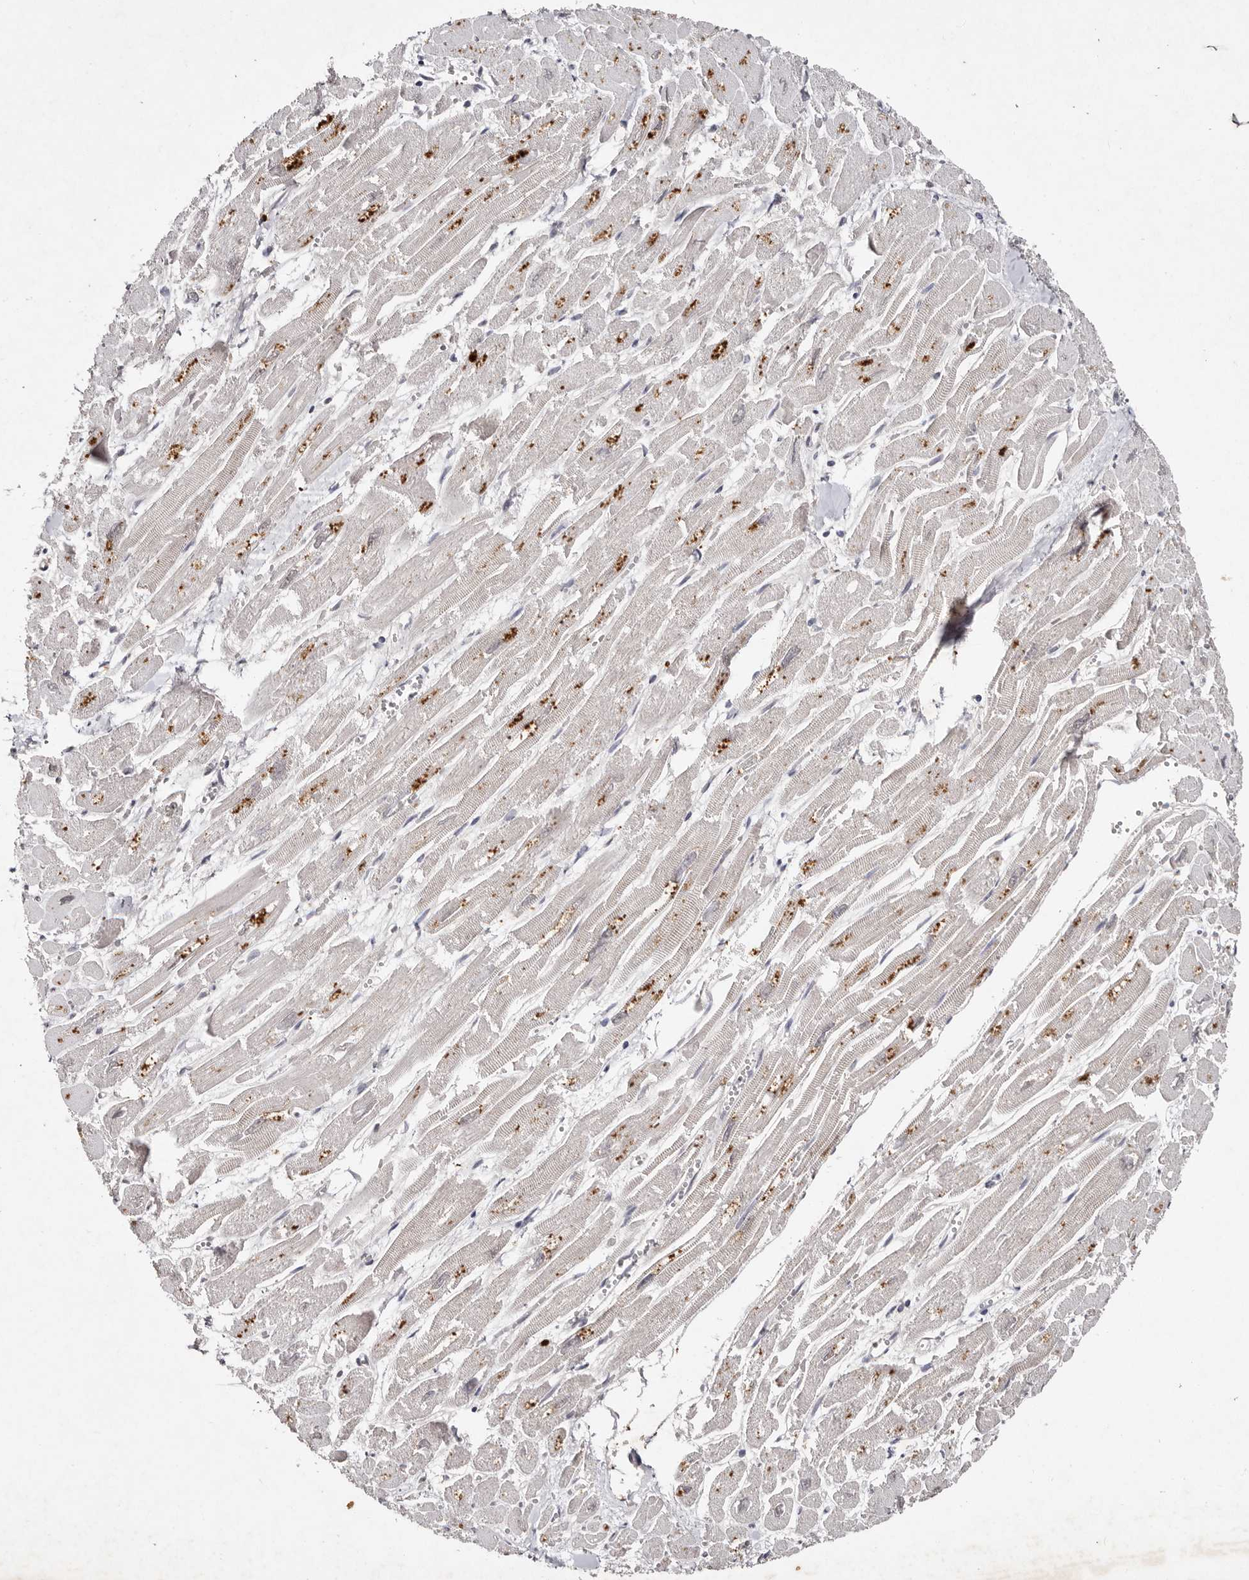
{"staining": {"intensity": "moderate", "quantity": "<25%", "location": "cytoplasmic/membranous"}, "tissue": "heart muscle", "cell_type": "Cardiomyocytes", "image_type": "normal", "snomed": [{"axis": "morphology", "description": "Normal tissue, NOS"}, {"axis": "topography", "description": "Heart"}], "caption": "Immunohistochemistry (IHC) of benign heart muscle exhibits low levels of moderate cytoplasmic/membranous expression in approximately <25% of cardiomyocytes.", "gene": "KLF7", "patient": {"sex": "male", "age": 54}}